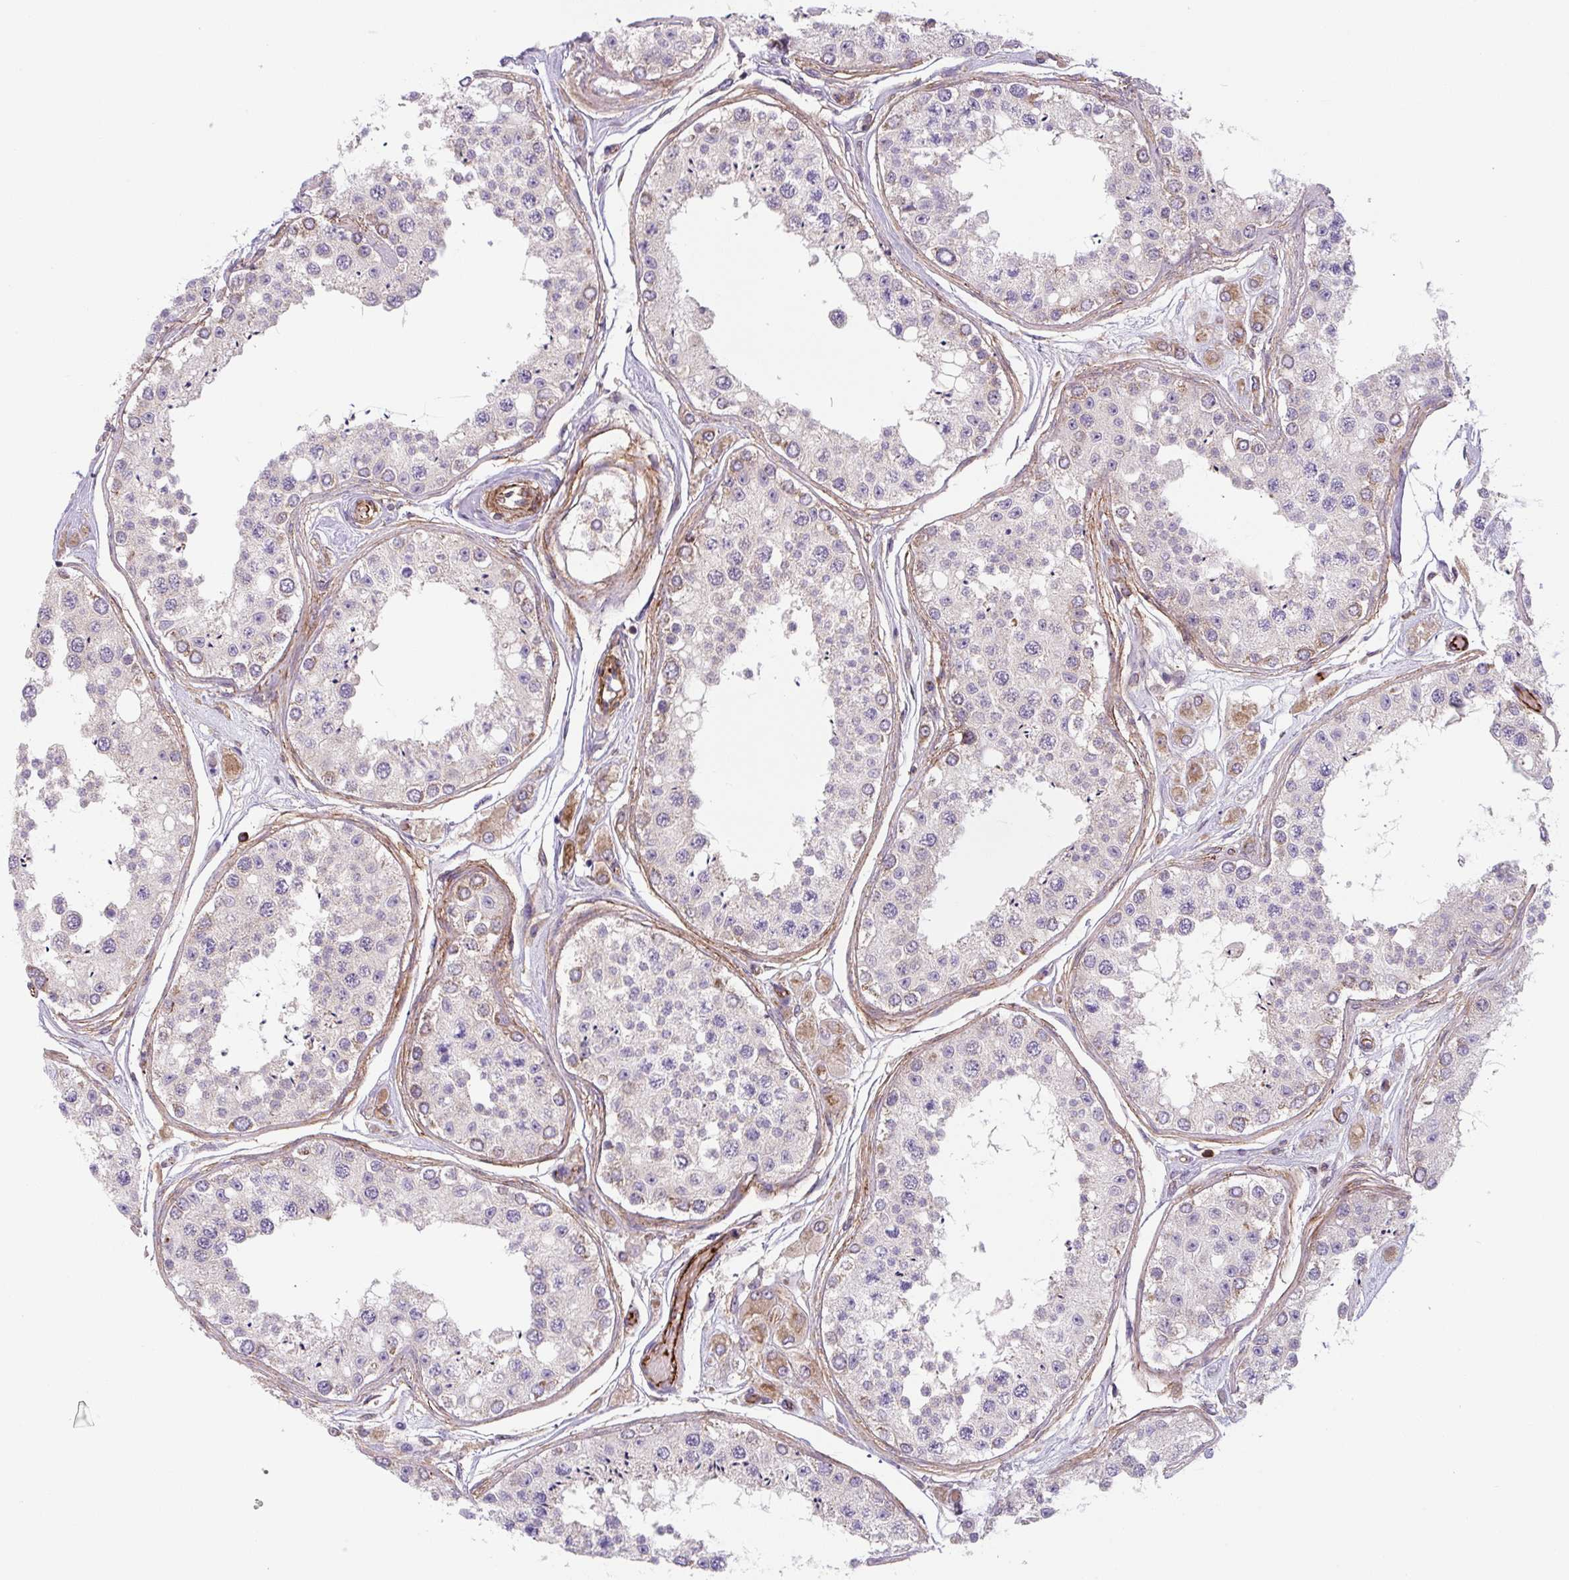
{"staining": {"intensity": "weak", "quantity": "<25%", "location": "cytoplasmic/membranous"}, "tissue": "testis", "cell_type": "Cells in seminiferous ducts", "image_type": "normal", "snomed": [{"axis": "morphology", "description": "Normal tissue, NOS"}, {"axis": "topography", "description": "Testis"}], "caption": "Protein analysis of normal testis displays no significant positivity in cells in seminiferous ducts. Brightfield microscopy of IHC stained with DAB (brown) and hematoxylin (blue), captured at high magnification.", "gene": "DHFR2", "patient": {"sex": "male", "age": 25}}